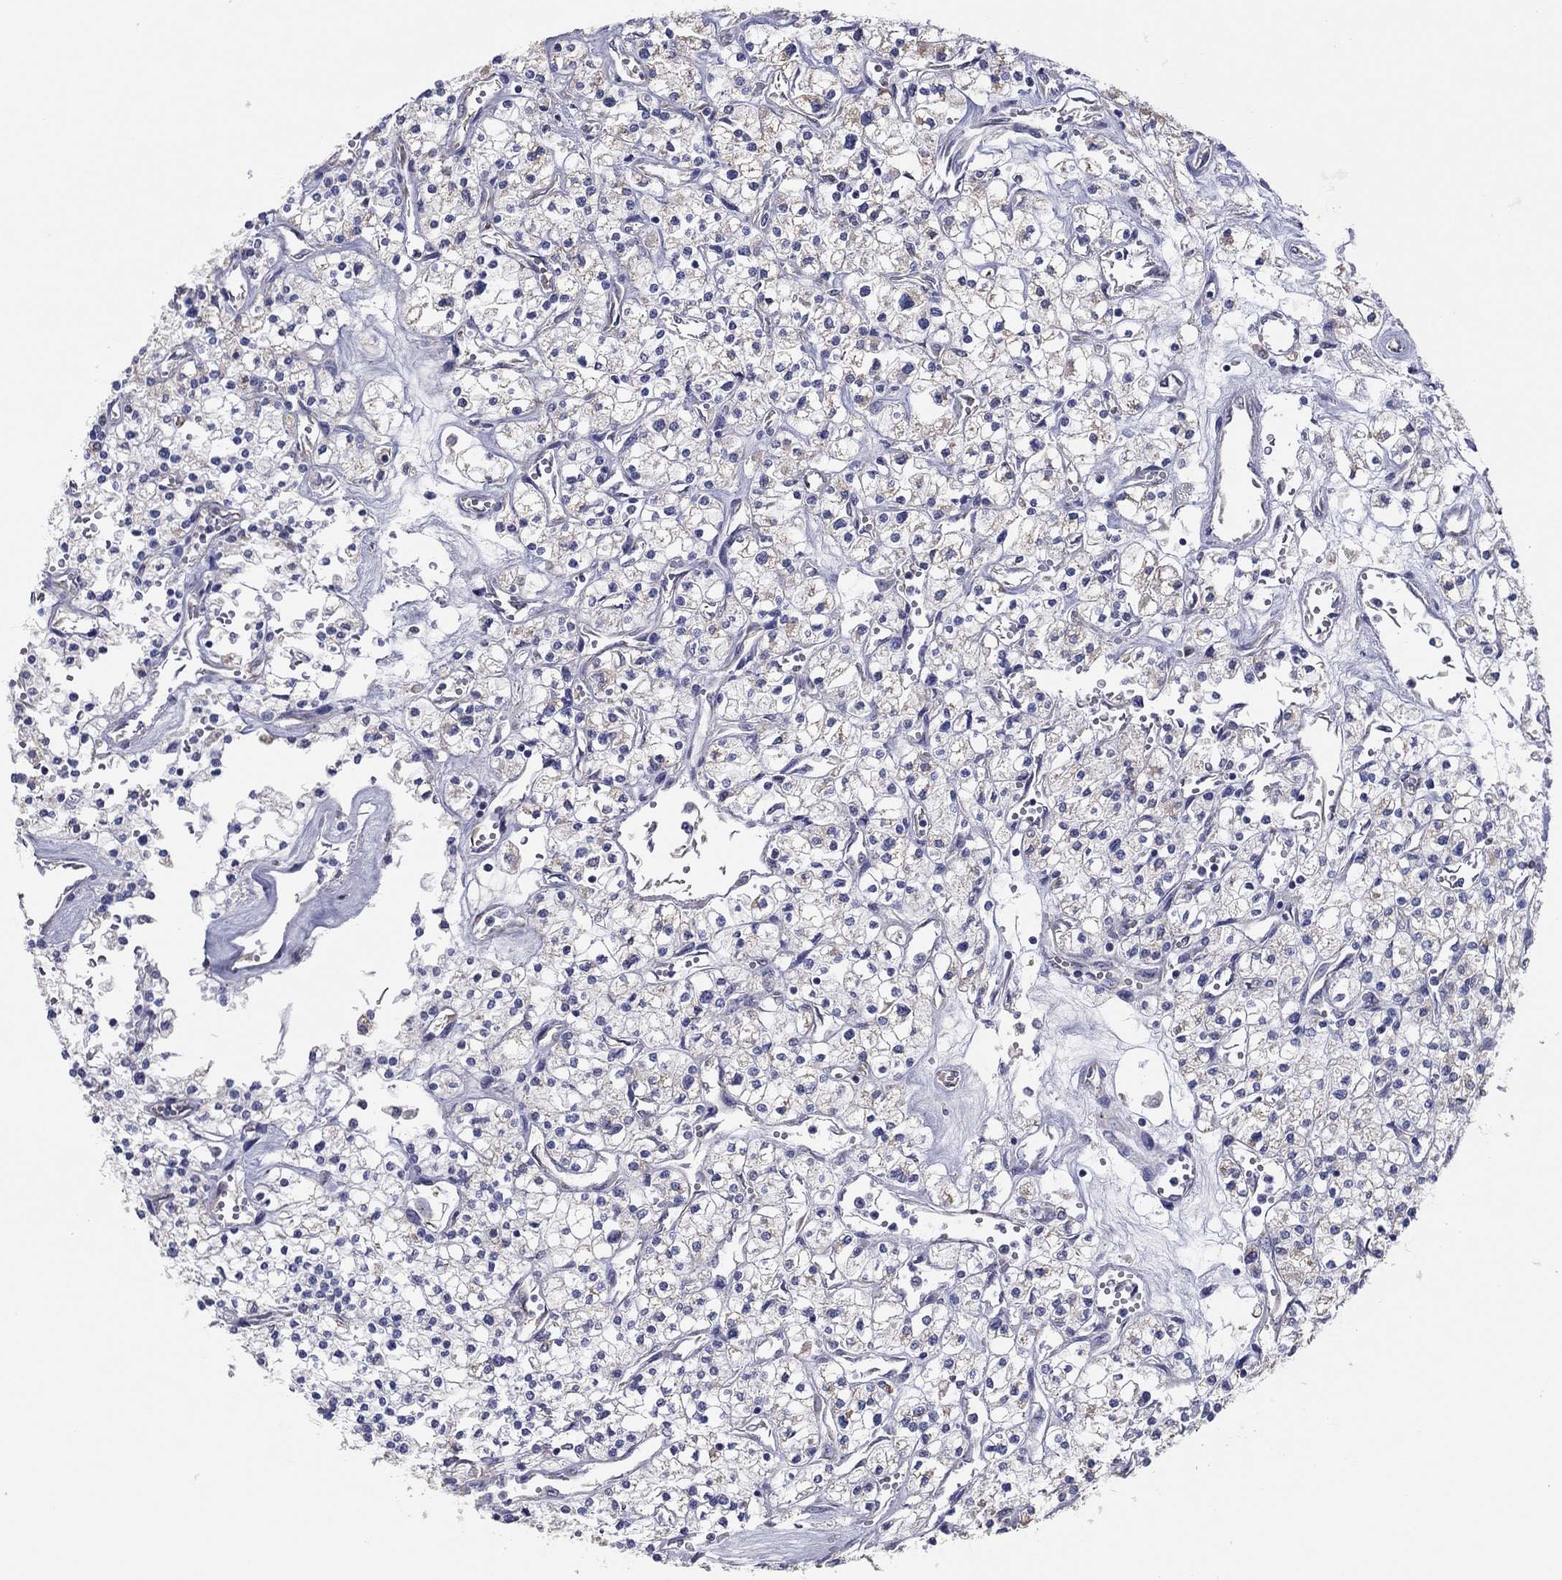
{"staining": {"intensity": "negative", "quantity": "none", "location": "none"}, "tissue": "renal cancer", "cell_type": "Tumor cells", "image_type": "cancer", "snomed": [{"axis": "morphology", "description": "Adenocarcinoma, NOS"}, {"axis": "topography", "description": "Kidney"}], "caption": "Immunohistochemical staining of human adenocarcinoma (renal) displays no significant positivity in tumor cells.", "gene": "GRK7", "patient": {"sex": "male", "age": 80}}